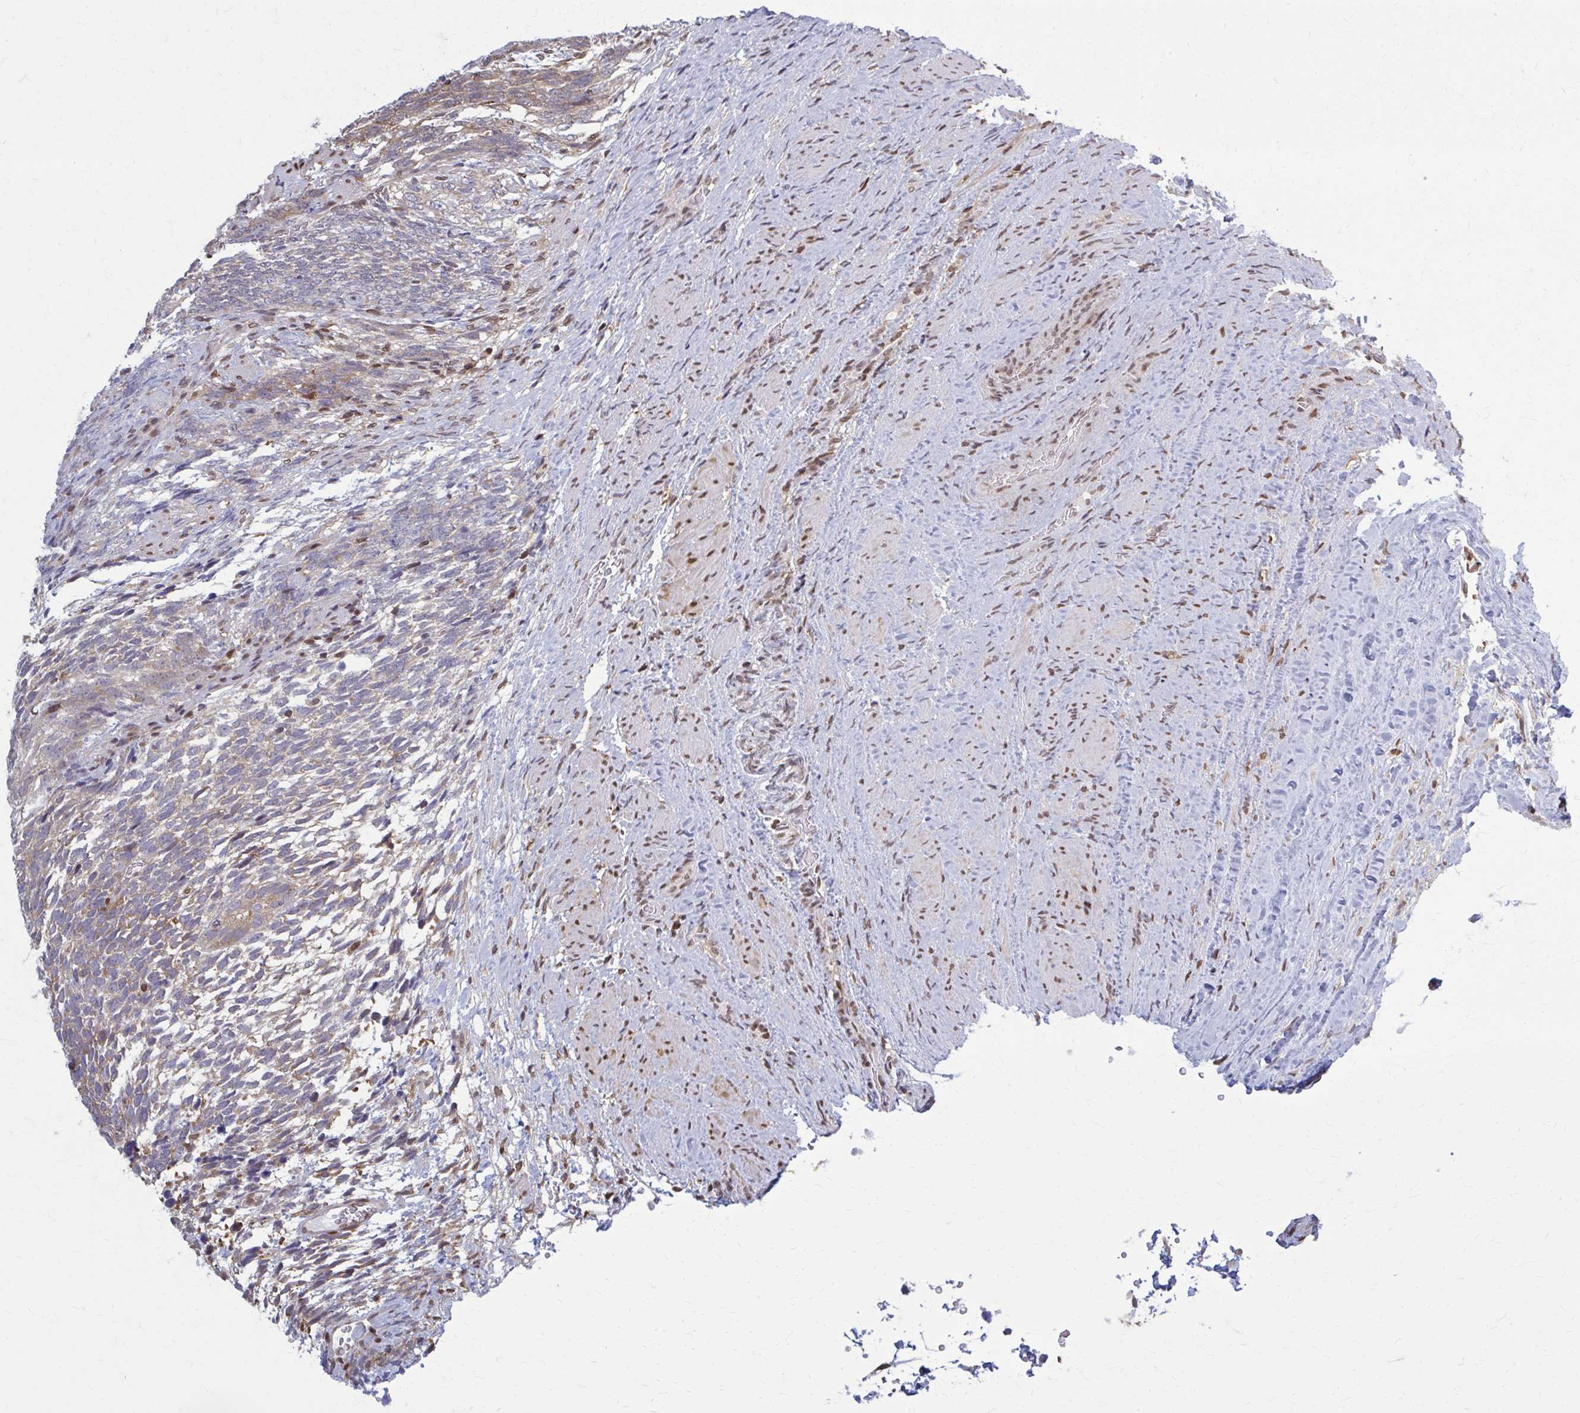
{"staining": {"intensity": "weak", "quantity": "<25%", "location": "cytoplasmic/membranous"}, "tissue": "testis cancer", "cell_type": "Tumor cells", "image_type": "cancer", "snomed": [{"axis": "morphology", "description": "Carcinoma, Embryonal, NOS"}, {"axis": "topography", "description": "Testis"}], "caption": "Image shows no protein positivity in tumor cells of testis embryonal carcinoma tissue.", "gene": "MDH1", "patient": {"sex": "male", "age": 23}}